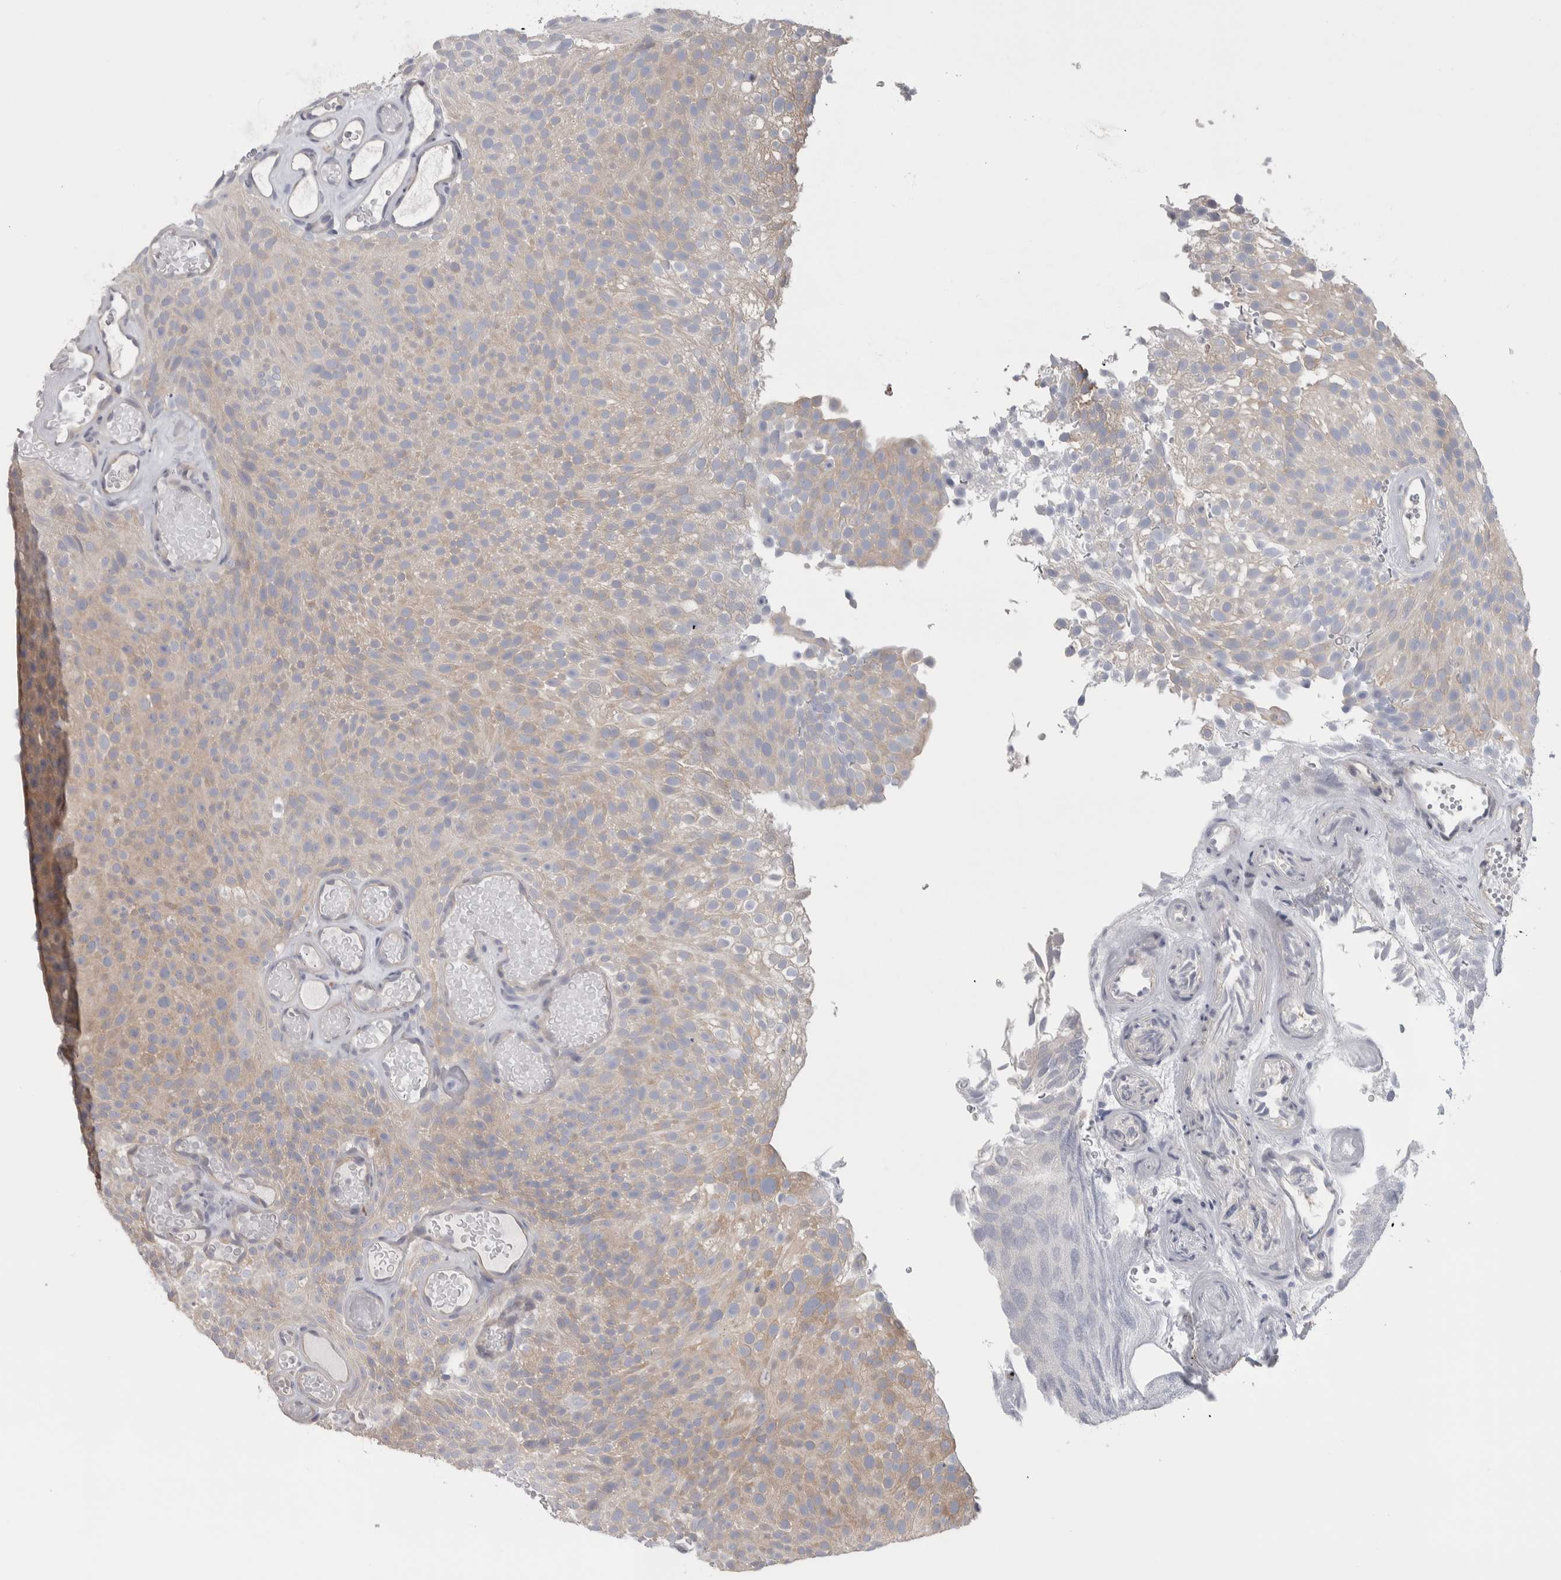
{"staining": {"intensity": "weak", "quantity": "<25%", "location": "cytoplasmic/membranous"}, "tissue": "urothelial cancer", "cell_type": "Tumor cells", "image_type": "cancer", "snomed": [{"axis": "morphology", "description": "Urothelial carcinoma, Low grade"}, {"axis": "topography", "description": "Urinary bladder"}], "caption": "An immunohistochemistry histopathology image of urothelial cancer is shown. There is no staining in tumor cells of urothelial cancer. (DAB (3,3'-diaminobenzidine) IHC, high magnification).", "gene": "GPHN", "patient": {"sex": "male", "age": 78}}